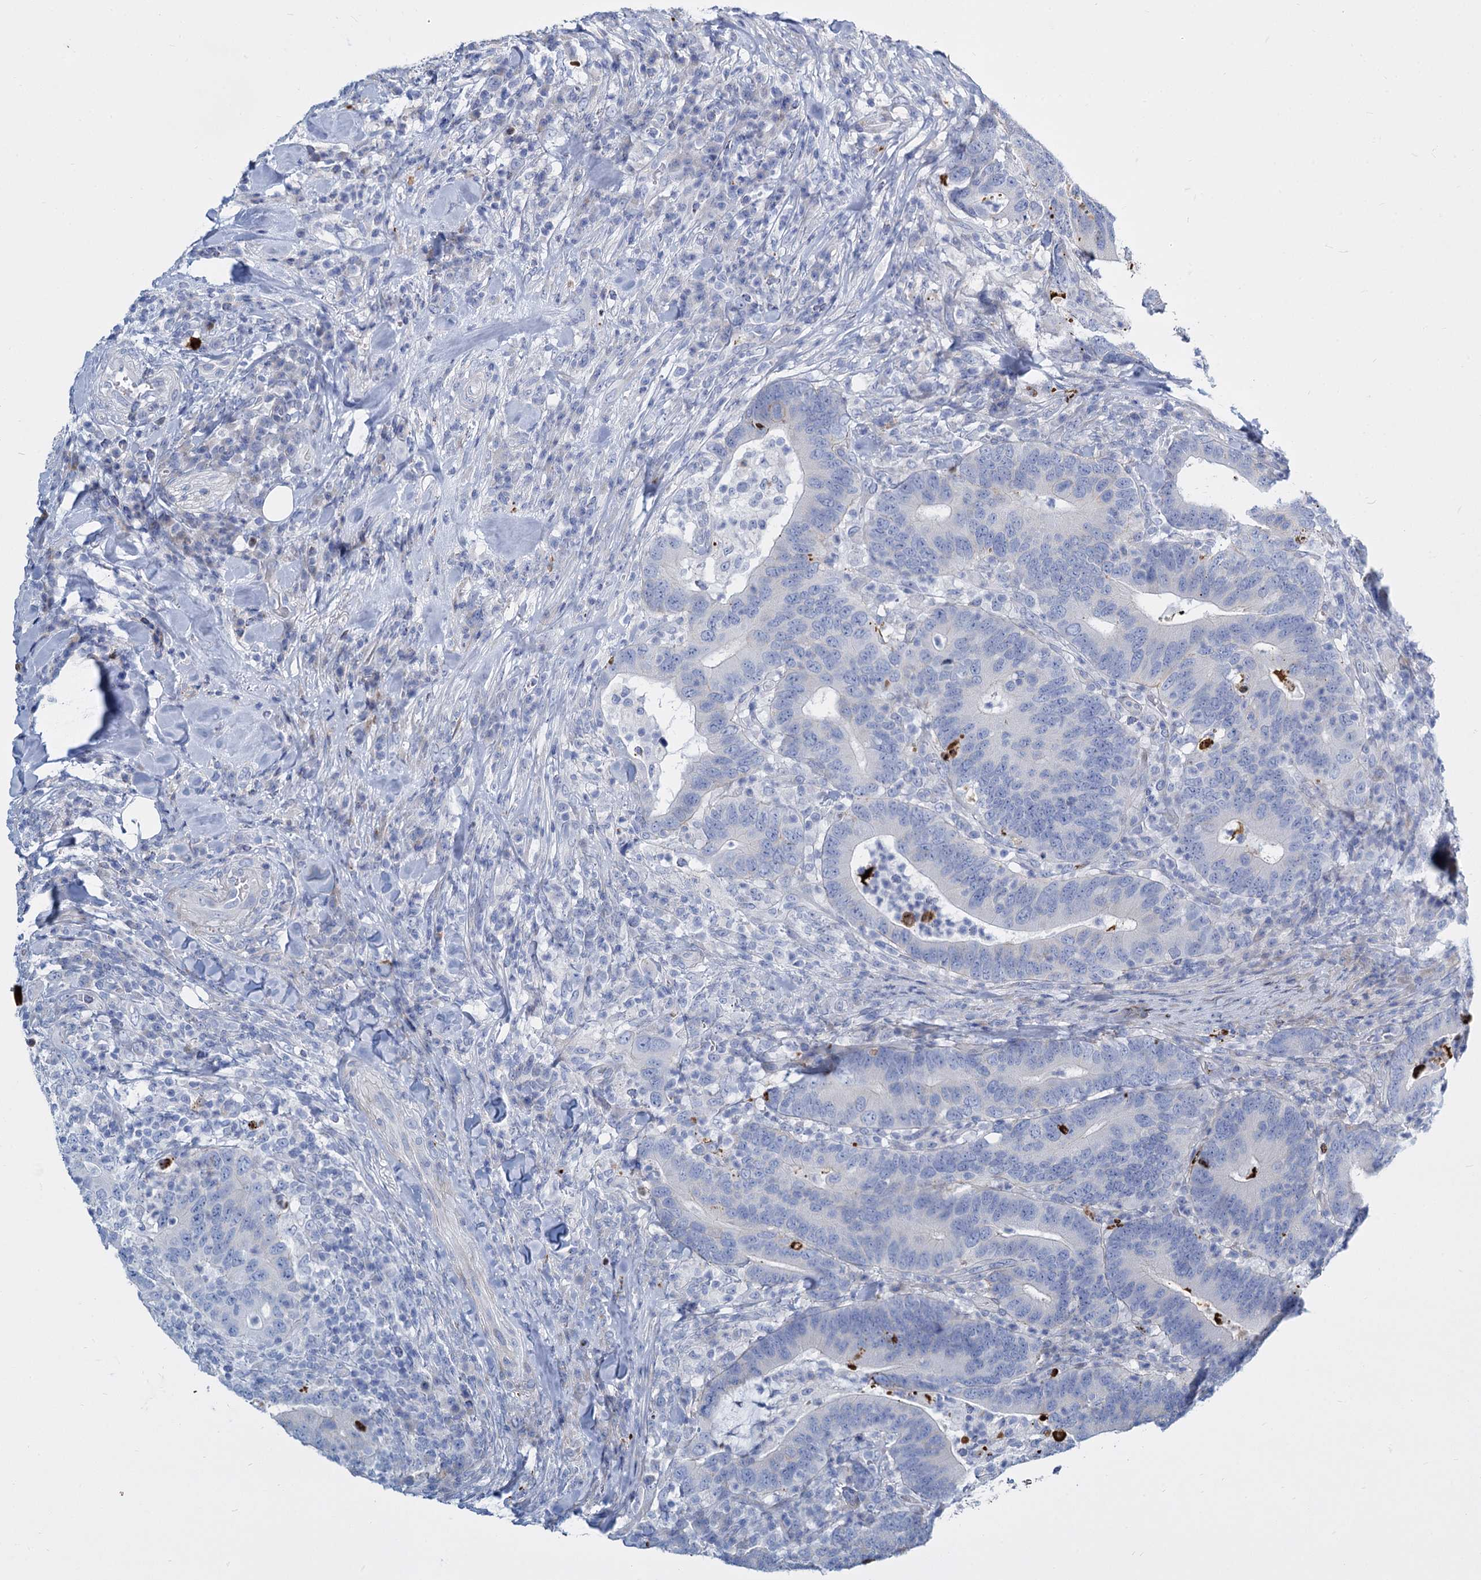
{"staining": {"intensity": "negative", "quantity": "none", "location": "none"}, "tissue": "colorectal cancer", "cell_type": "Tumor cells", "image_type": "cancer", "snomed": [{"axis": "morphology", "description": "Adenocarcinoma, NOS"}, {"axis": "topography", "description": "Colon"}], "caption": "Tumor cells show no significant protein positivity in adenocarcinoma (colorectal).", "gene": "TRIM77", "patient": {"sex": "female", "age": 66}}